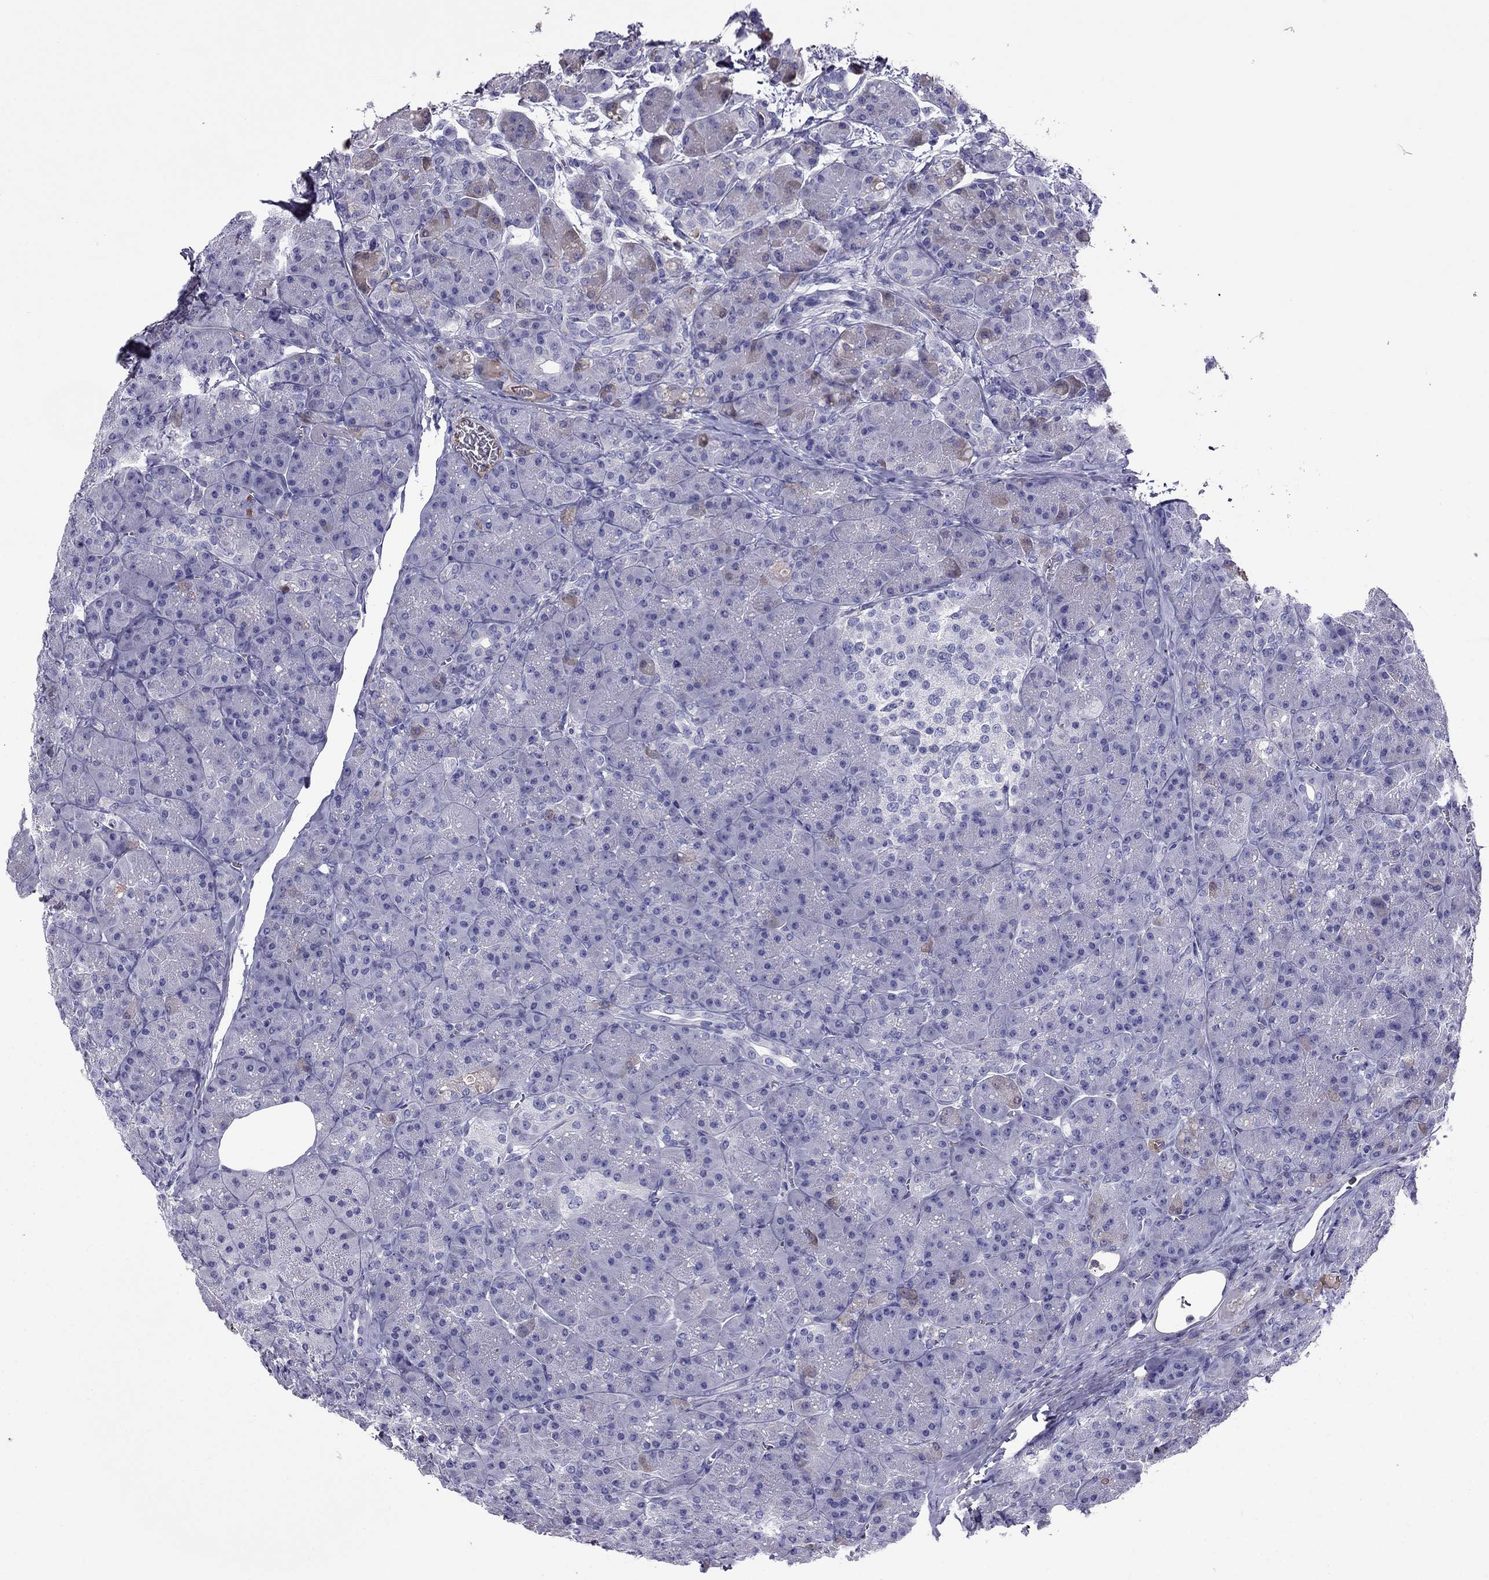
{"staining": {"intensity": "weak", "quantity": "<25%", "location": "cytoplasmic/membranous"}, "tissue": "pancreas", "cell_type": "Exocrine glandular cells", "image_type": "normal", "snomed": [{"axis": "morphology", "description": "Normal tissue, NOS"}, {"axis": "topography", "description": "Pancreas"}], "caption": "Immunohistochemistry (IHC) micrograph of normal pancreas stained for a protein (brown), which displays no expression in exocrine glandular cells.", "gene": "TBC1D21", "patient": {"sex": "male", "age": 57}}